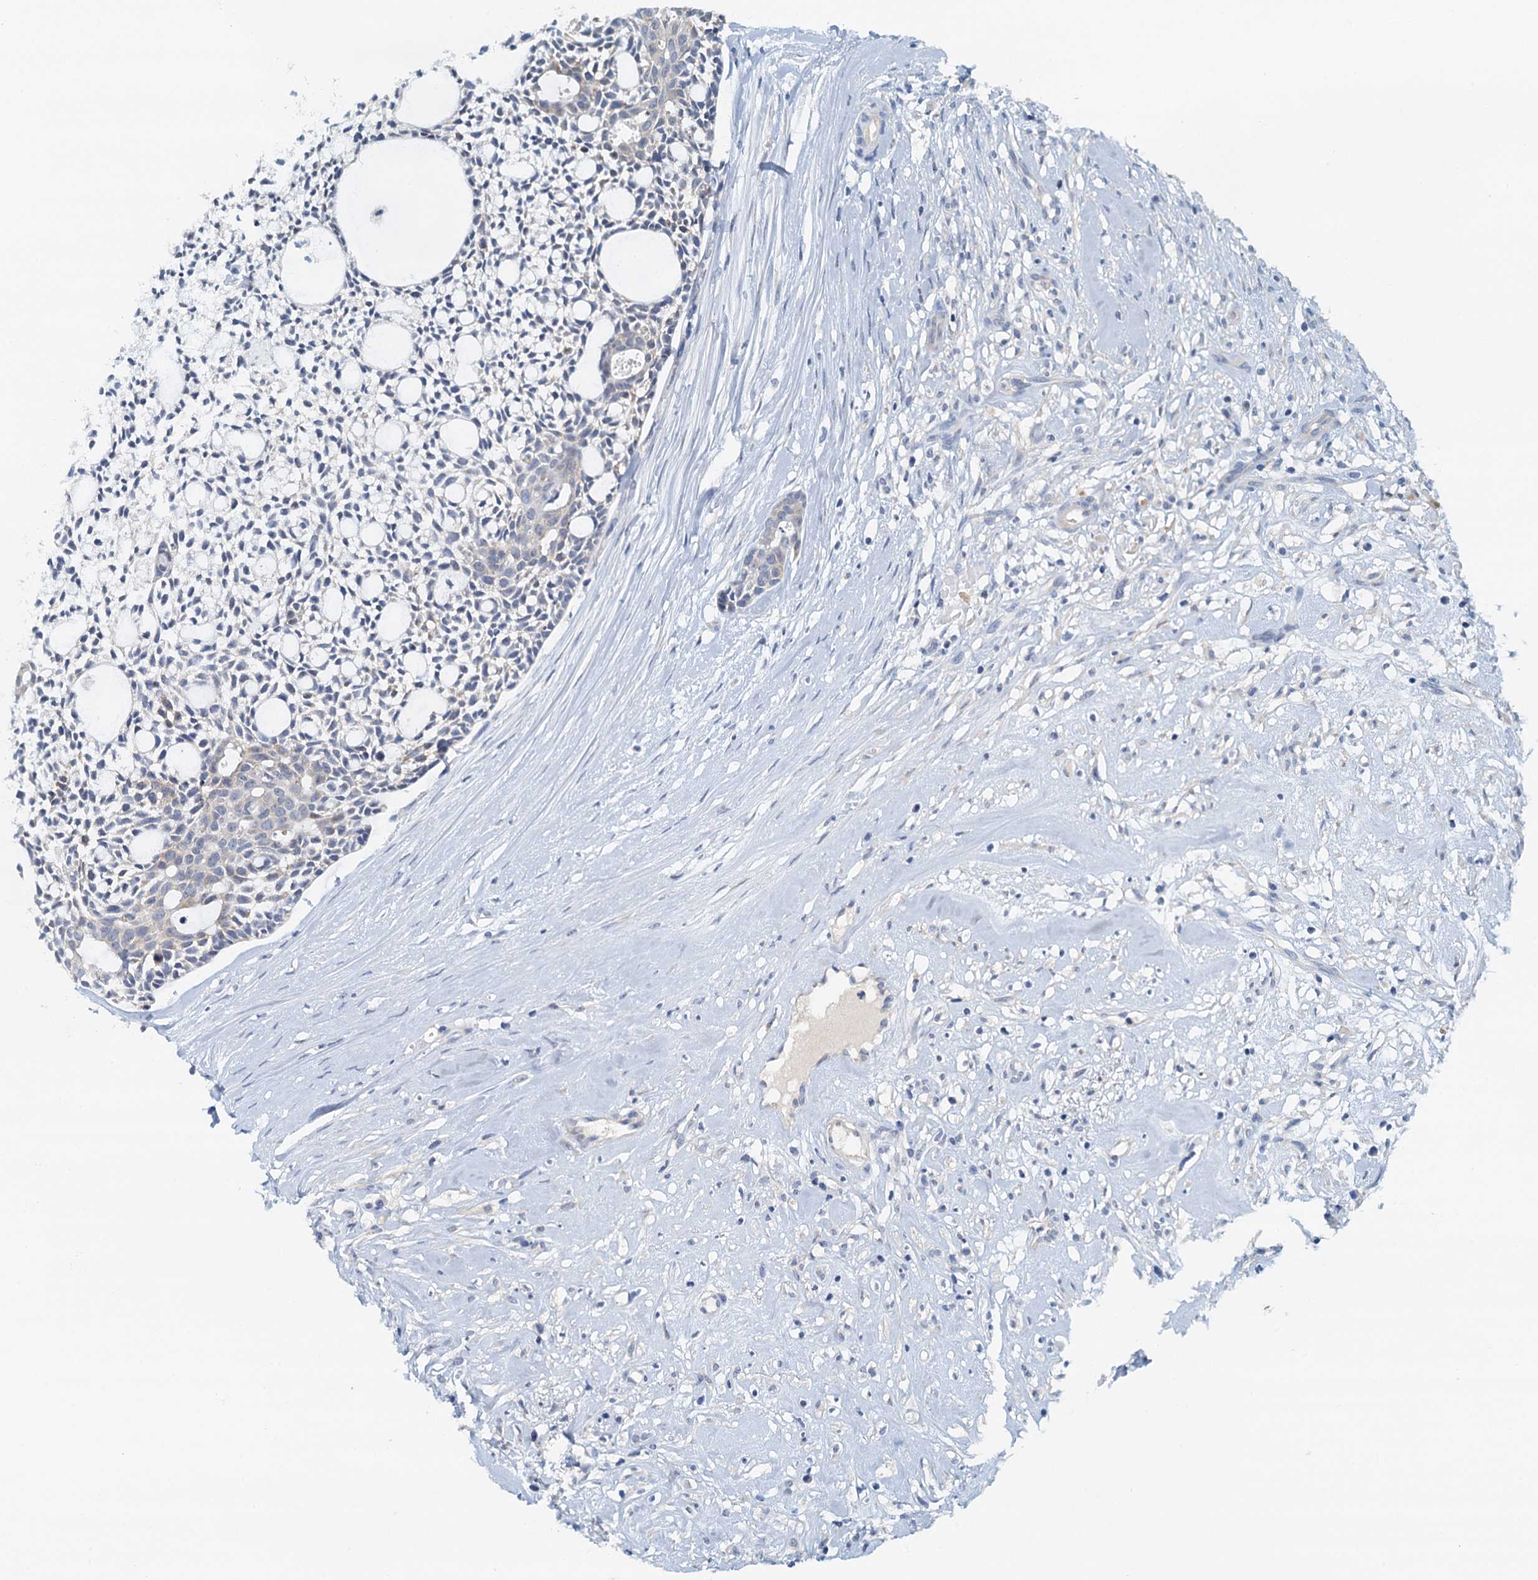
{"staining": {"intensity": "negative", "quantity": "none", "location": "none"}, "tissue": "head and neck cancer", "cell_type": "Tumor cells", "image_type": "cancer", "snomed": [{"axis": "morphology", "description": "Adenocarcinoma, NOS"}, {"axis": "topography", "description": "Subcutis"}, {"axis": "topography", "description": "Head-Neck"}], "caption": "This is an immunohistochemistry photomicrograph of human adenocarcinoma (head and neck). There is no expression in tumor cells.", "gene": "DTD1", "patient": {"sex": "female", "age": 73}}